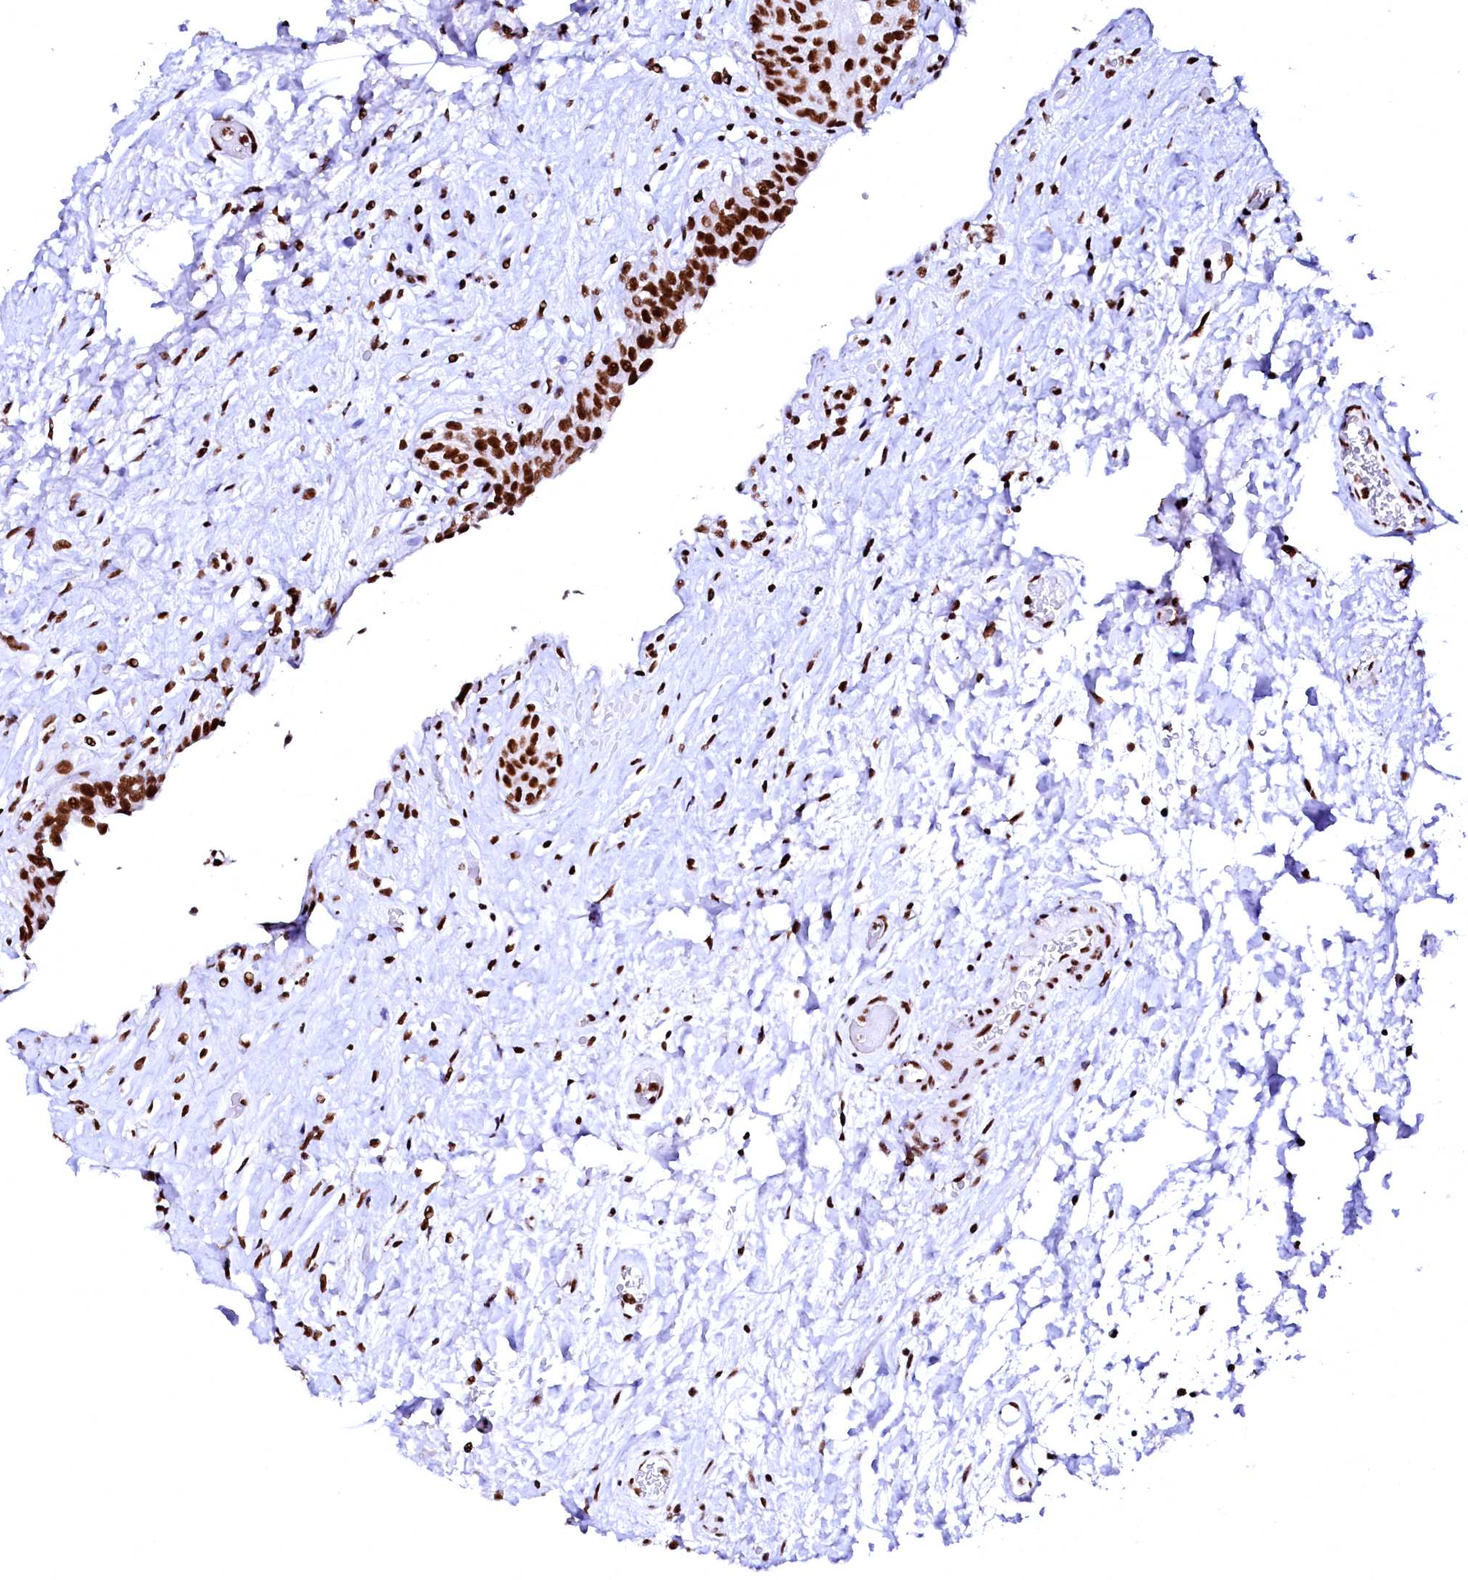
{"staining": {"intensity": "strong", "quantity": ">75%", "location": "nuclear"}, "tissue": "urinary bladder", "cell_type": "Urothelial cells", "image_type": "normal", "snomed": [{"axis": "morphology", "description": "Normal tissue, NOS"}, {"axis": "topography", "description": "Urinary bladder"}], "caption": "This histopathology image displays immunohistochemistry staining of benign human urinary bladder, with high strong nuclear expression in approximately >75% of urothelial cells.", "gene": "CPSF6", "patient": {"sex": "male", "age": 74}}